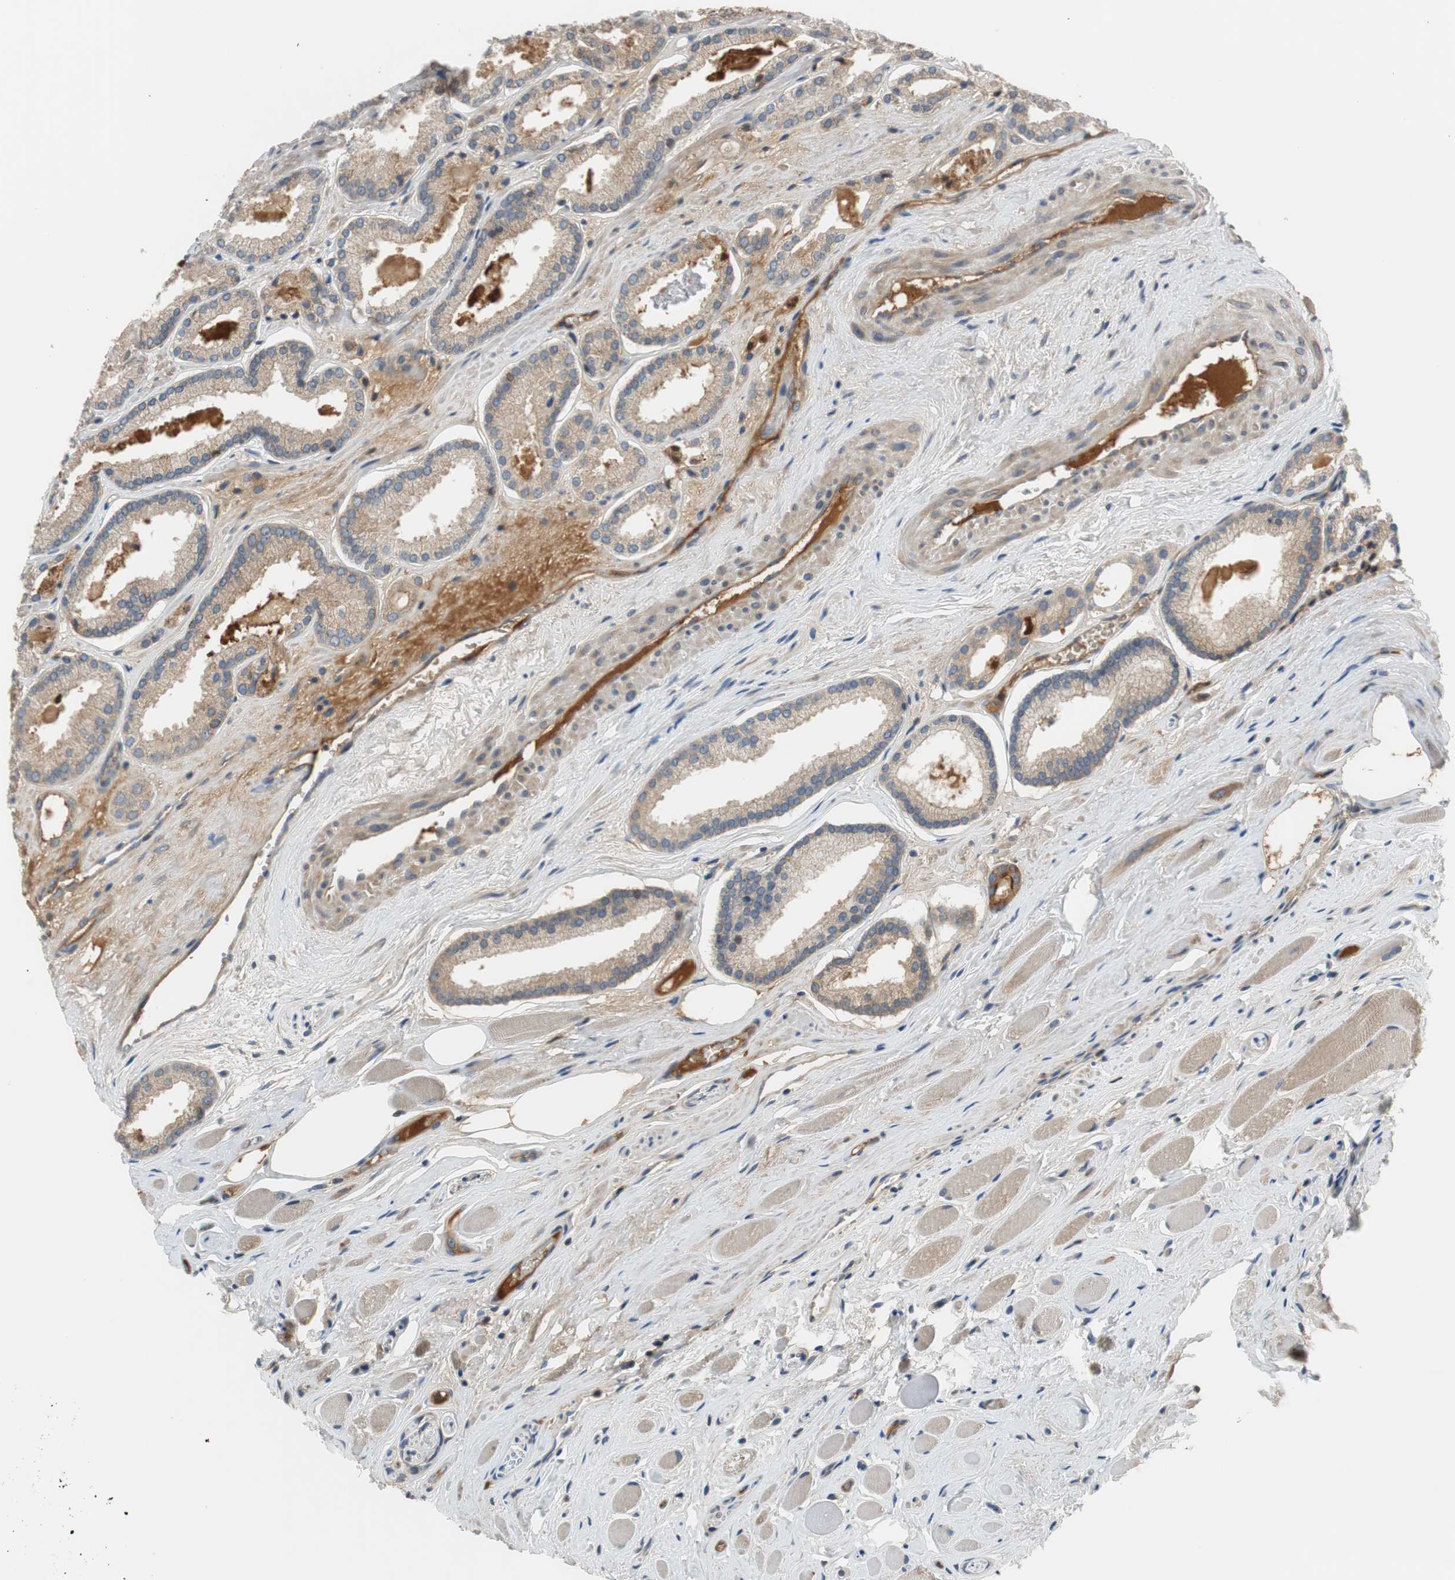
{"staining": {"intensity": "weak", "quantity": ">75%", "location": "cytoplasmic/membranous"}, "tissue": "prostate cancer", "cell_type": "Tumor cells", "image_type": "cancer", "snomed": [{"axis": "morphology", "description": "Adenocarcinoma, Low grade"}, {"axis": "topography", "description": "Prostate"}], "caption": "The image exhibits staining of prostate cancer (adenocarcinoma (low-grade)), revealing weak cytoplasmic/membranous protein staining (brown color) within tumor cells.", "gene": "C4A", "patient": {"sex": "male", "age": 59}}